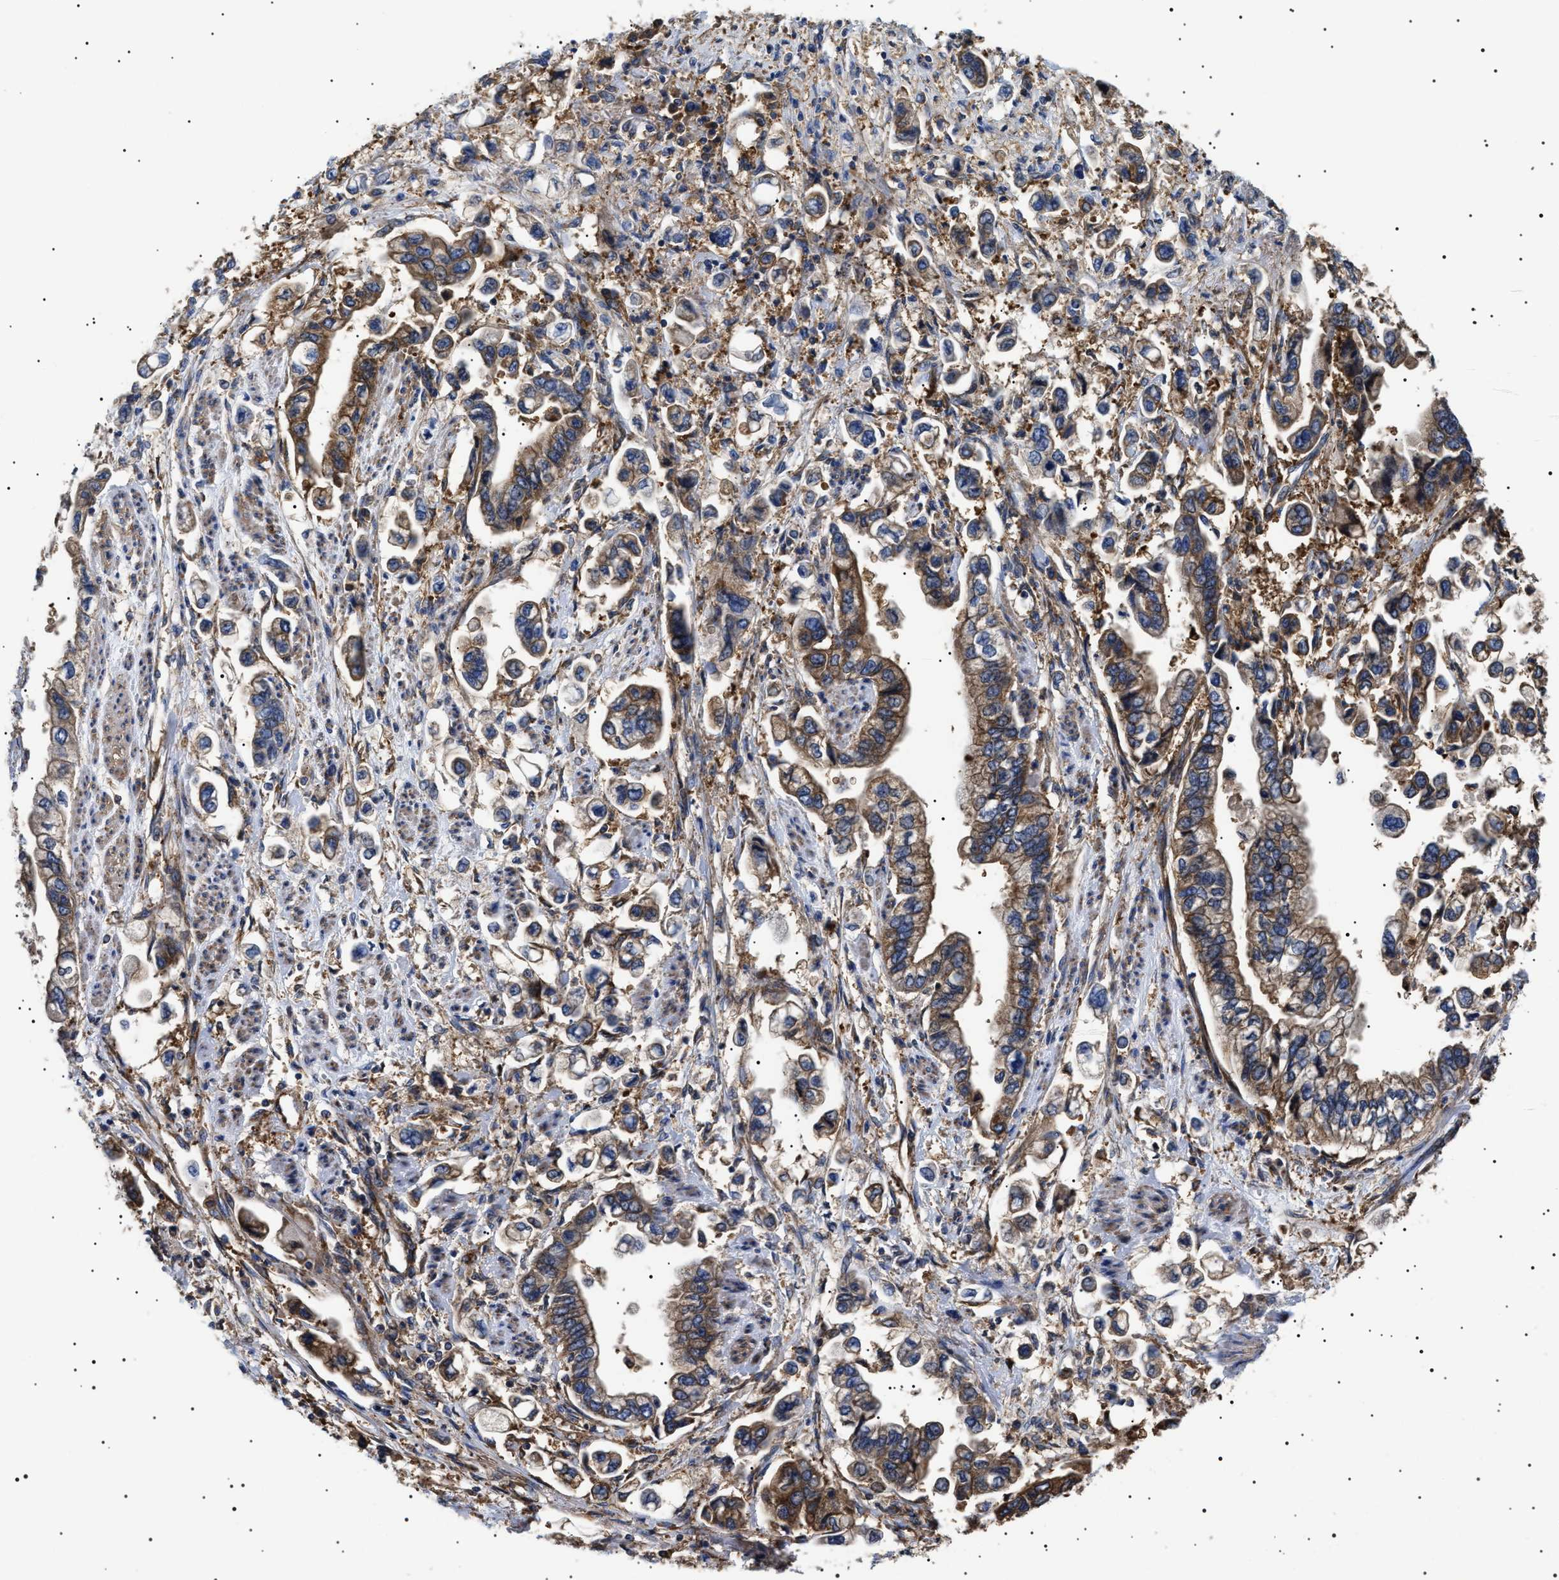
{"staining": {"intensity": "moderate", "quantity": ">75%", "location": "cytoplasmic/membranous"}, "tissue": "stomach cancer", "cell_type": "Tumor cells", "image_type": "cancer", "snomed": [{"axis": "morphology", "description": "Normal tissue, NOS"}, {"axis": "morphology", "description": "Adenocarcinoma, NOS"}, {"axis": "topography", "description": "Stomach"}], "caption": "Immunohistochemistry histopathology image of human stomach cancer (adenocarcinoma) stained for a protein (brown), which demonstrates medium levels of moderate cytoplasmic/membranous staining in about >75% of tumor cells.", "gene": "TPP2", "patient": {"sex": "male", "age": 62}}